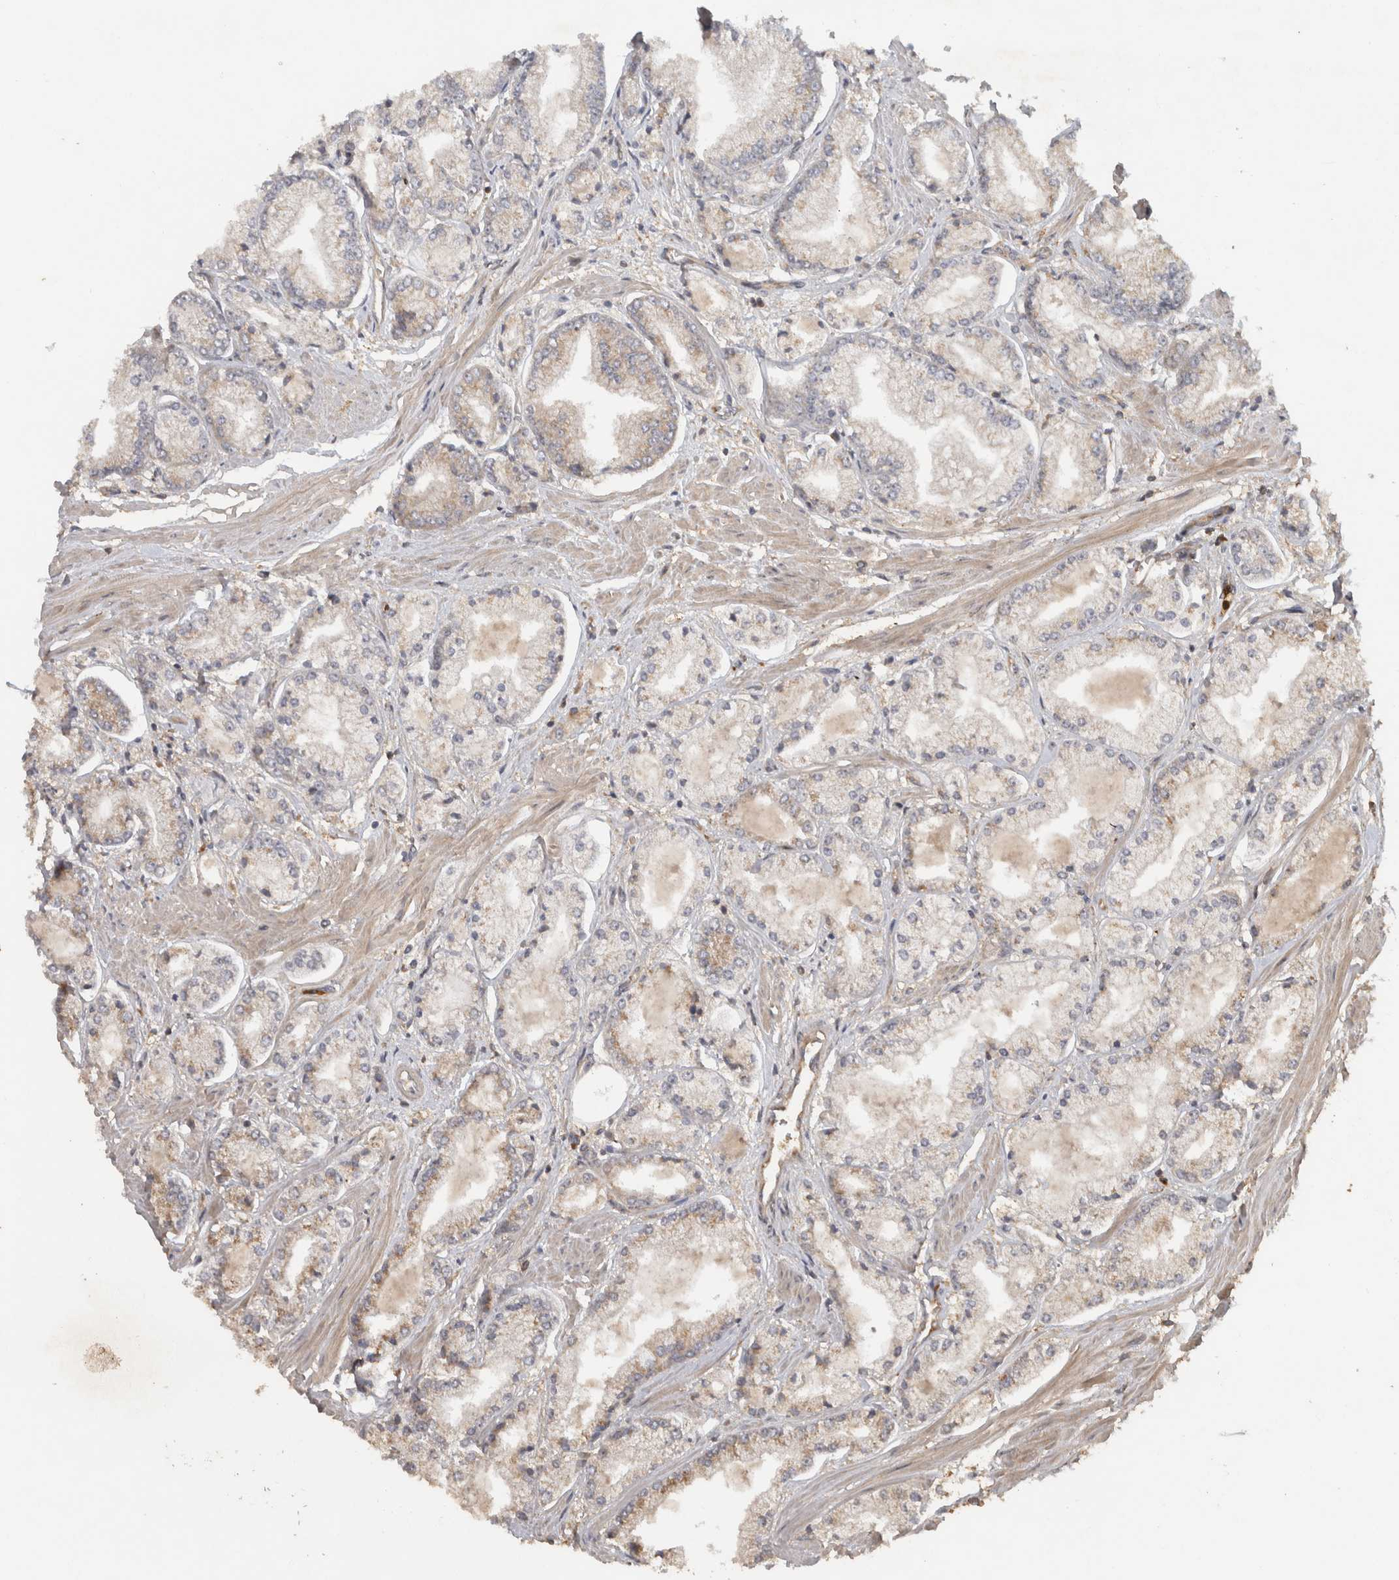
{"staining": {"intensity": "weak", "quantity": "25%-75%", "location": "cytoplasmic/membranous"}, "tissue": "prostate cancer", "cell_type": "Tumor cells", "image_type": "cancer", "snomed": [{"axis": "morphology", "description": "Adenocarcinoma, Low grade"}, {"axis": "topography", "description": "Prostate"}], "caption": "High-magnification brightfield microscopy of adenocarcinoma (low-grade) (prostate) stained with DAB (brown) and counterstained with hematoxylin (blue). tumor cells exhibit weak cytoplasmic/membranous expression is appreciated in approximately25%-75% of cells. (brown staining indicates protein expression, while blue staining denotes nuclei).", "gene": "VEPH1", "patient": {"sex": "male", "age": 52}}